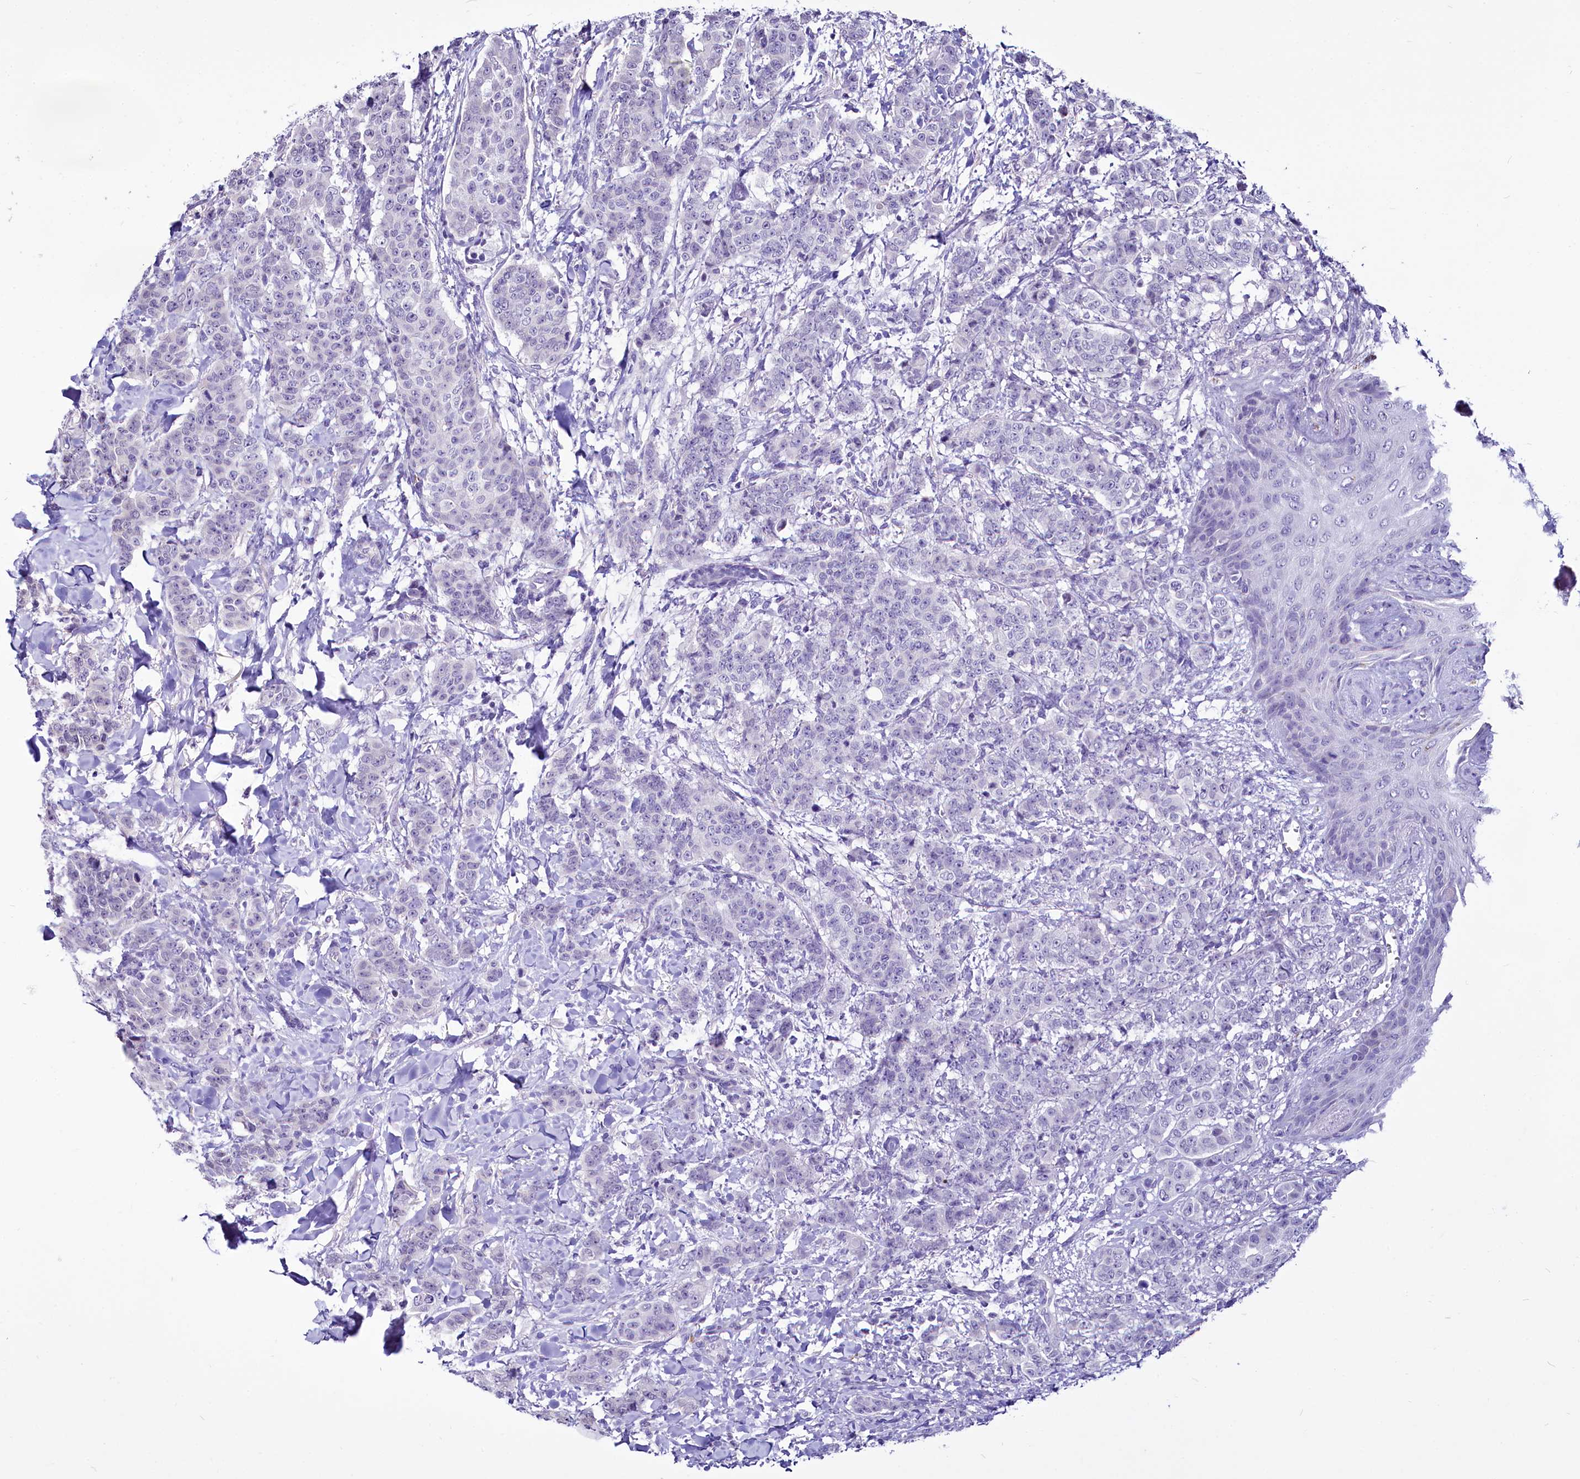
{"staining": {"intensity": "negative", "quantity": "none", "location": "none"}, "tissue": "breast cancer", "cell_type": "Tumor cells", "image_type": "cancer", "snomed": [{"axis": "morphology", "description": "Duct carcinoma"}, {"axis": "topography", "description": "Breast"}], "caption": "This photomicrograph is of breast cancer stained with immunohistochemistry (IHC) to label a protein in brown with the nuclei are counter-stained blue. There is no expression in tumor cells.", "gene": "BANK1", "patient": {"sex": "female", "age": 40}}